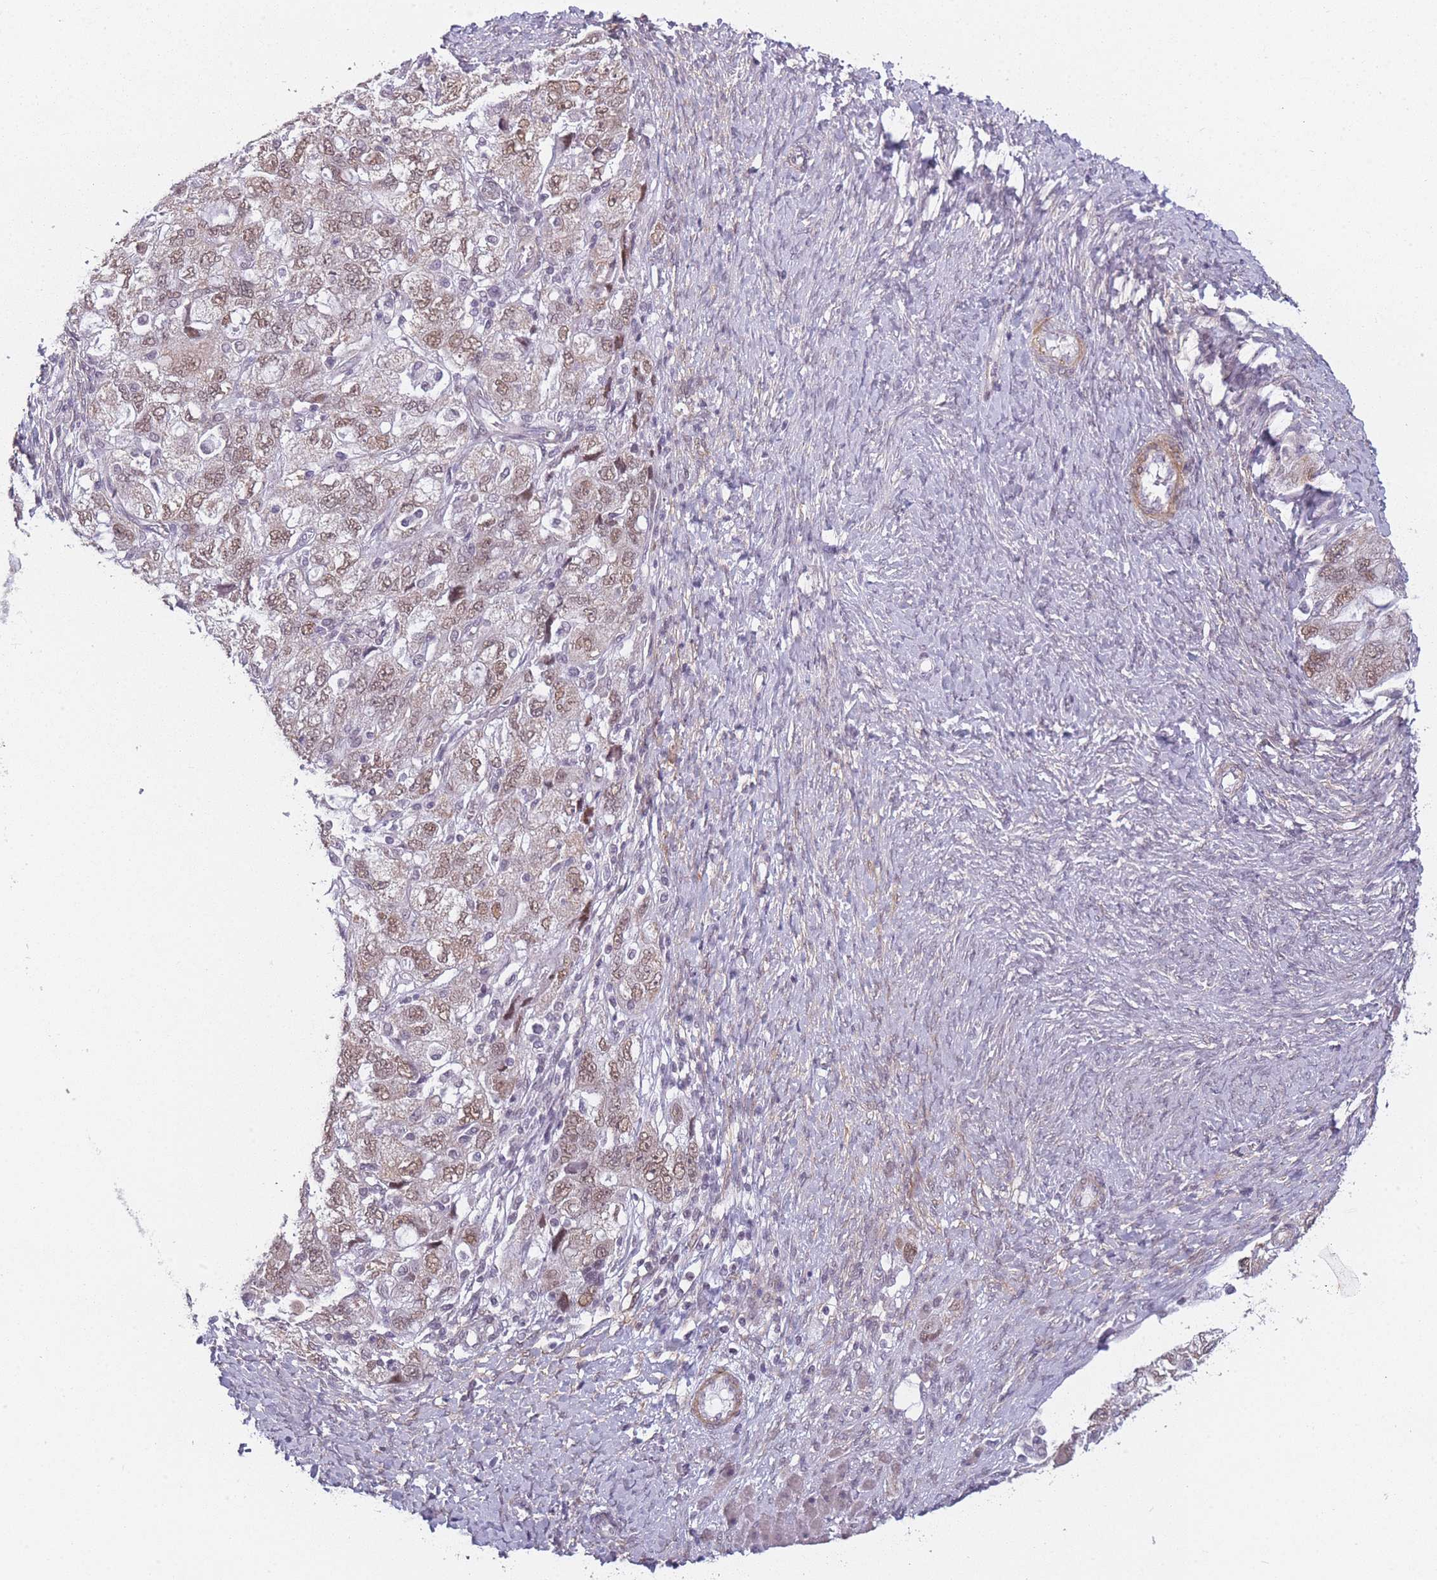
{"staining": {"intensity": "moderate", "quantity": ">75%", "location": "nuclear"}, "tissue": "ovarian cancer", "cell_type": "Tumor cells", "image_type": "cancer", "snomed": [{"axis": "morphology", "description": "Carcinoma, NOS"}, {"axis": "morphology", "description": "Cystadenocarcinoma, serous, NOS"}, {"axis": "topography", "description": "Ovary"}], "caption": "The immunohistochemical stain highlights moderate nuclear positivity in tumor cells of ovarian cancer (serous cystadenocarcinoma) tissue.", "gene": "SIN3B", "patient": {"sex": "female", "age": 69}}